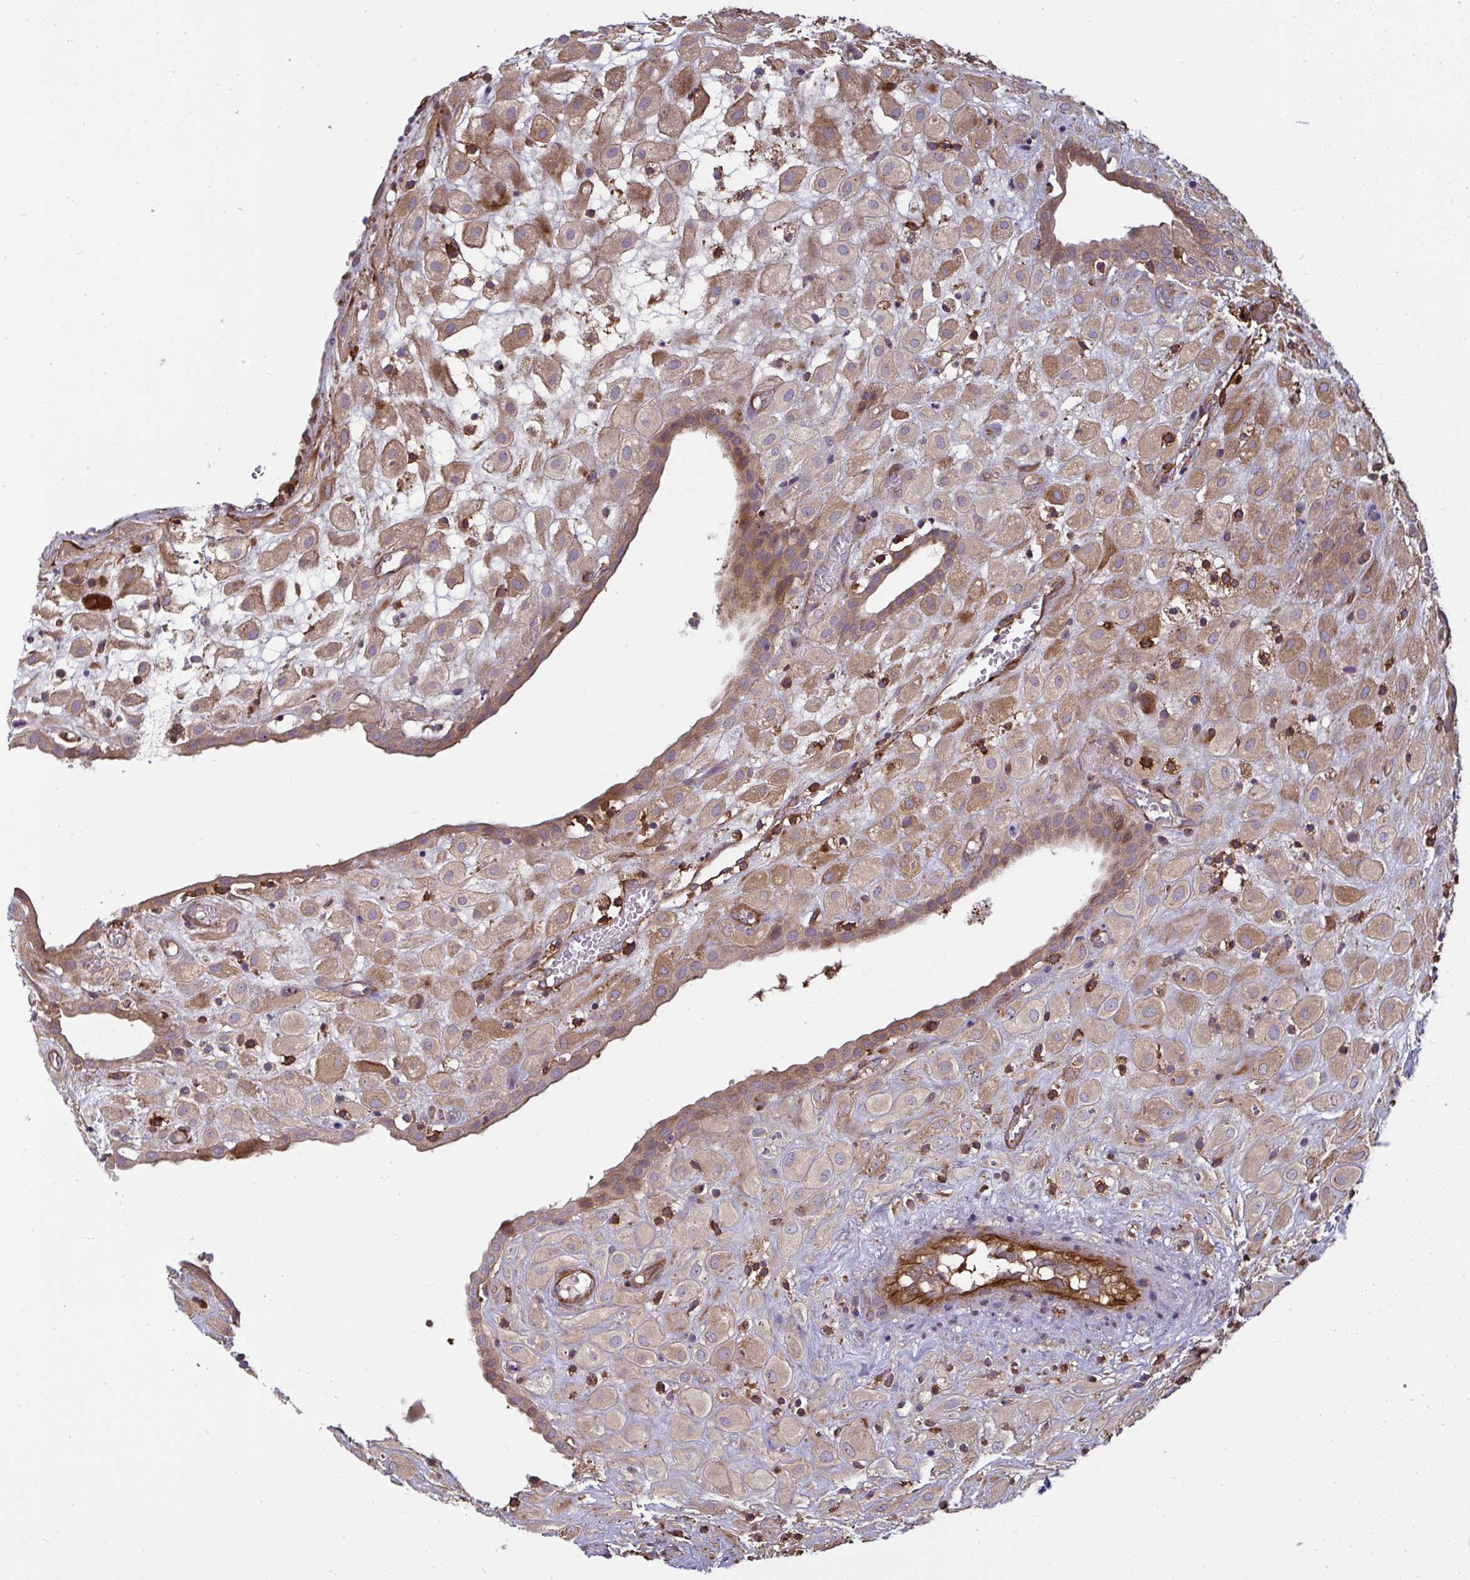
{"staining": {"intensity": "moderate", "quantity": ">75%", "location": "cytoplasmic/membranous"}, "tissue": "placenta", "cell_type": "Decidual cells", "image_type": "normal", "snomed": [{"axis": "morphology", "description": "Normal tissue, NOS"}, {"axis": "topography", "description": "Placenta"}], "caption": "The micrograph shows staining of unremarkable placenta, revealing moderate cytoplasmic/membranous protein positivity (brown color) within decidual cells. The staining is performed using DAB (3,3'-diaminobenzidine) brown chromogen to label protein expression. The nuclei are counter-stained blue using hematoxylin.", "gene": "IFIT3", "patient": {"sex": "female", "age": 24}}